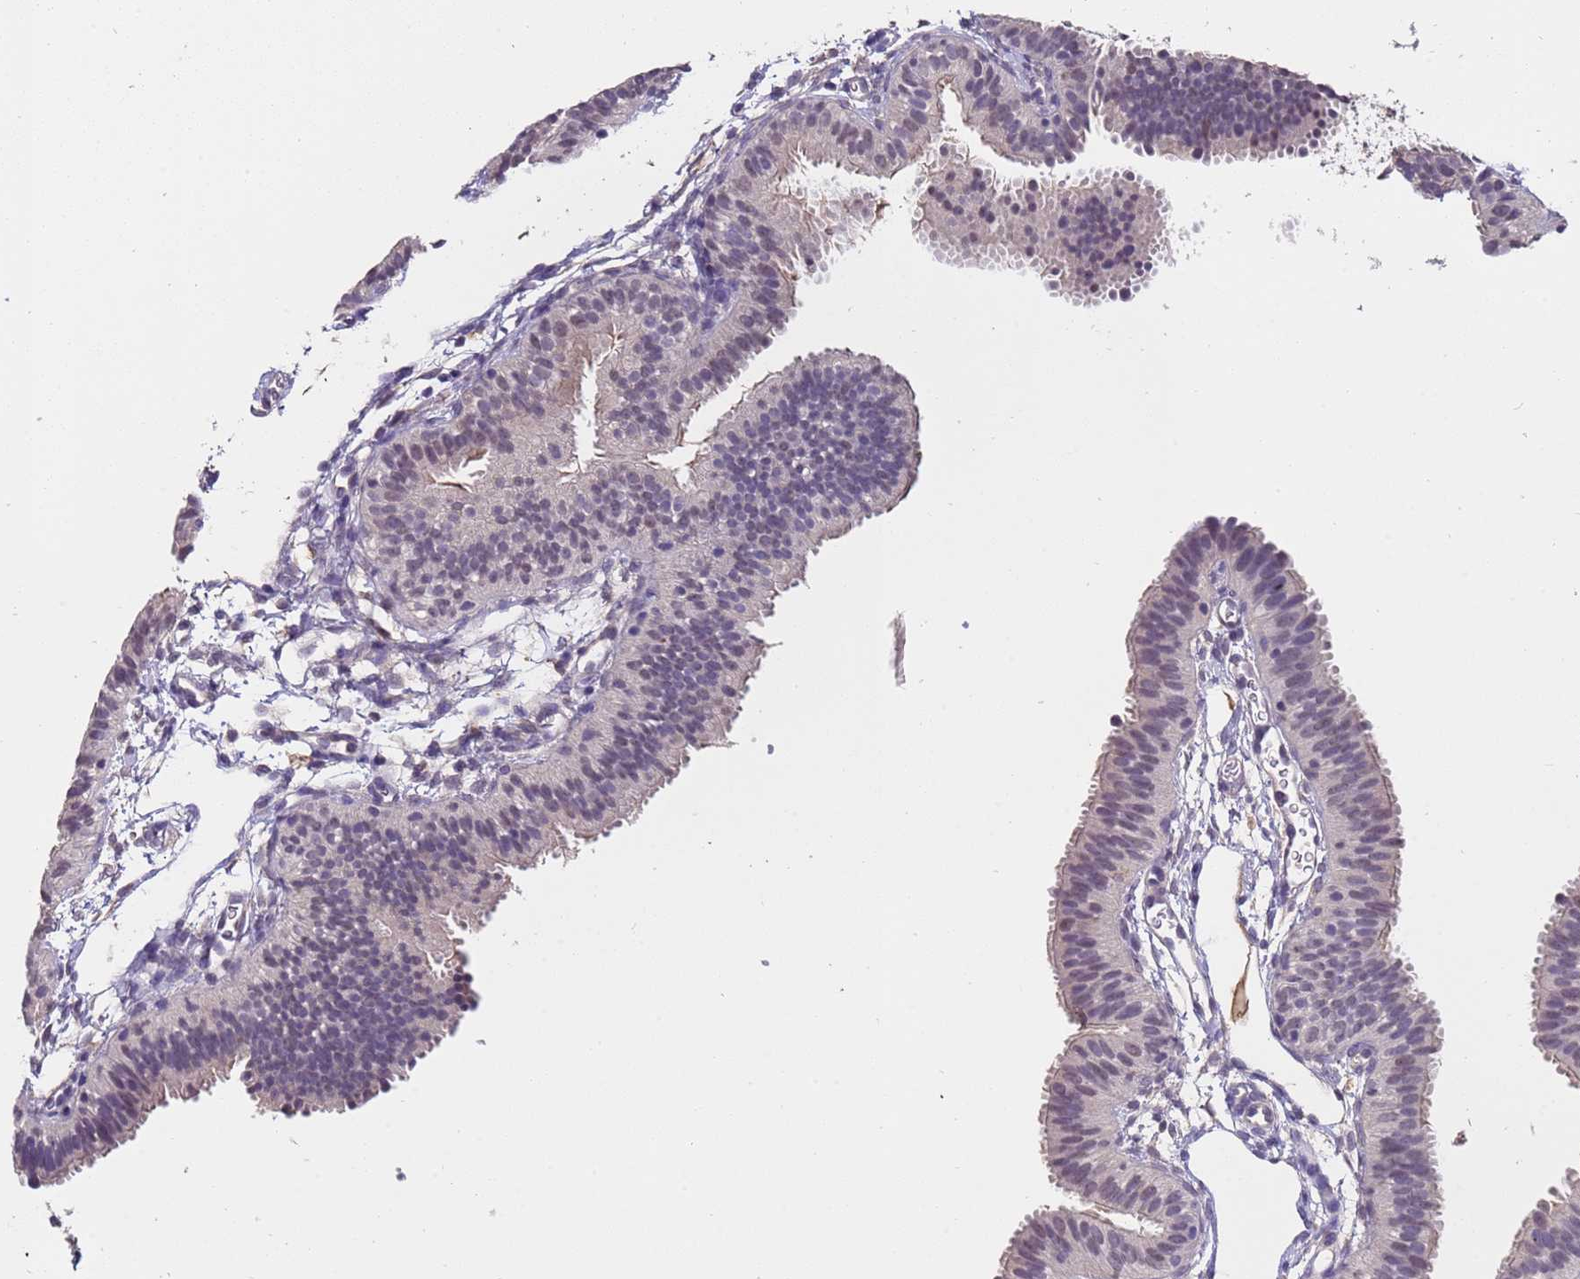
{"staining": {"intensity": "weak", "quantity": "25%-75%", "location": "nuclear"}, "tissue": "fallopian tube", "cell_type": "Glandular cells", "image_type": "normal", "snomed": [{"axis": "morphology", "description": "Normal tissue, NOS"}, {"axis": "topography", "description": "Fallopian tube"}], "caption": "Protein expression analysis of unremarkable human fallopian tube reveals weak nuclear positivity in approximately 25%-75% of glandular cells.", "gene": "ZNF248", "patient": {"sex": "female", "age": 35}}